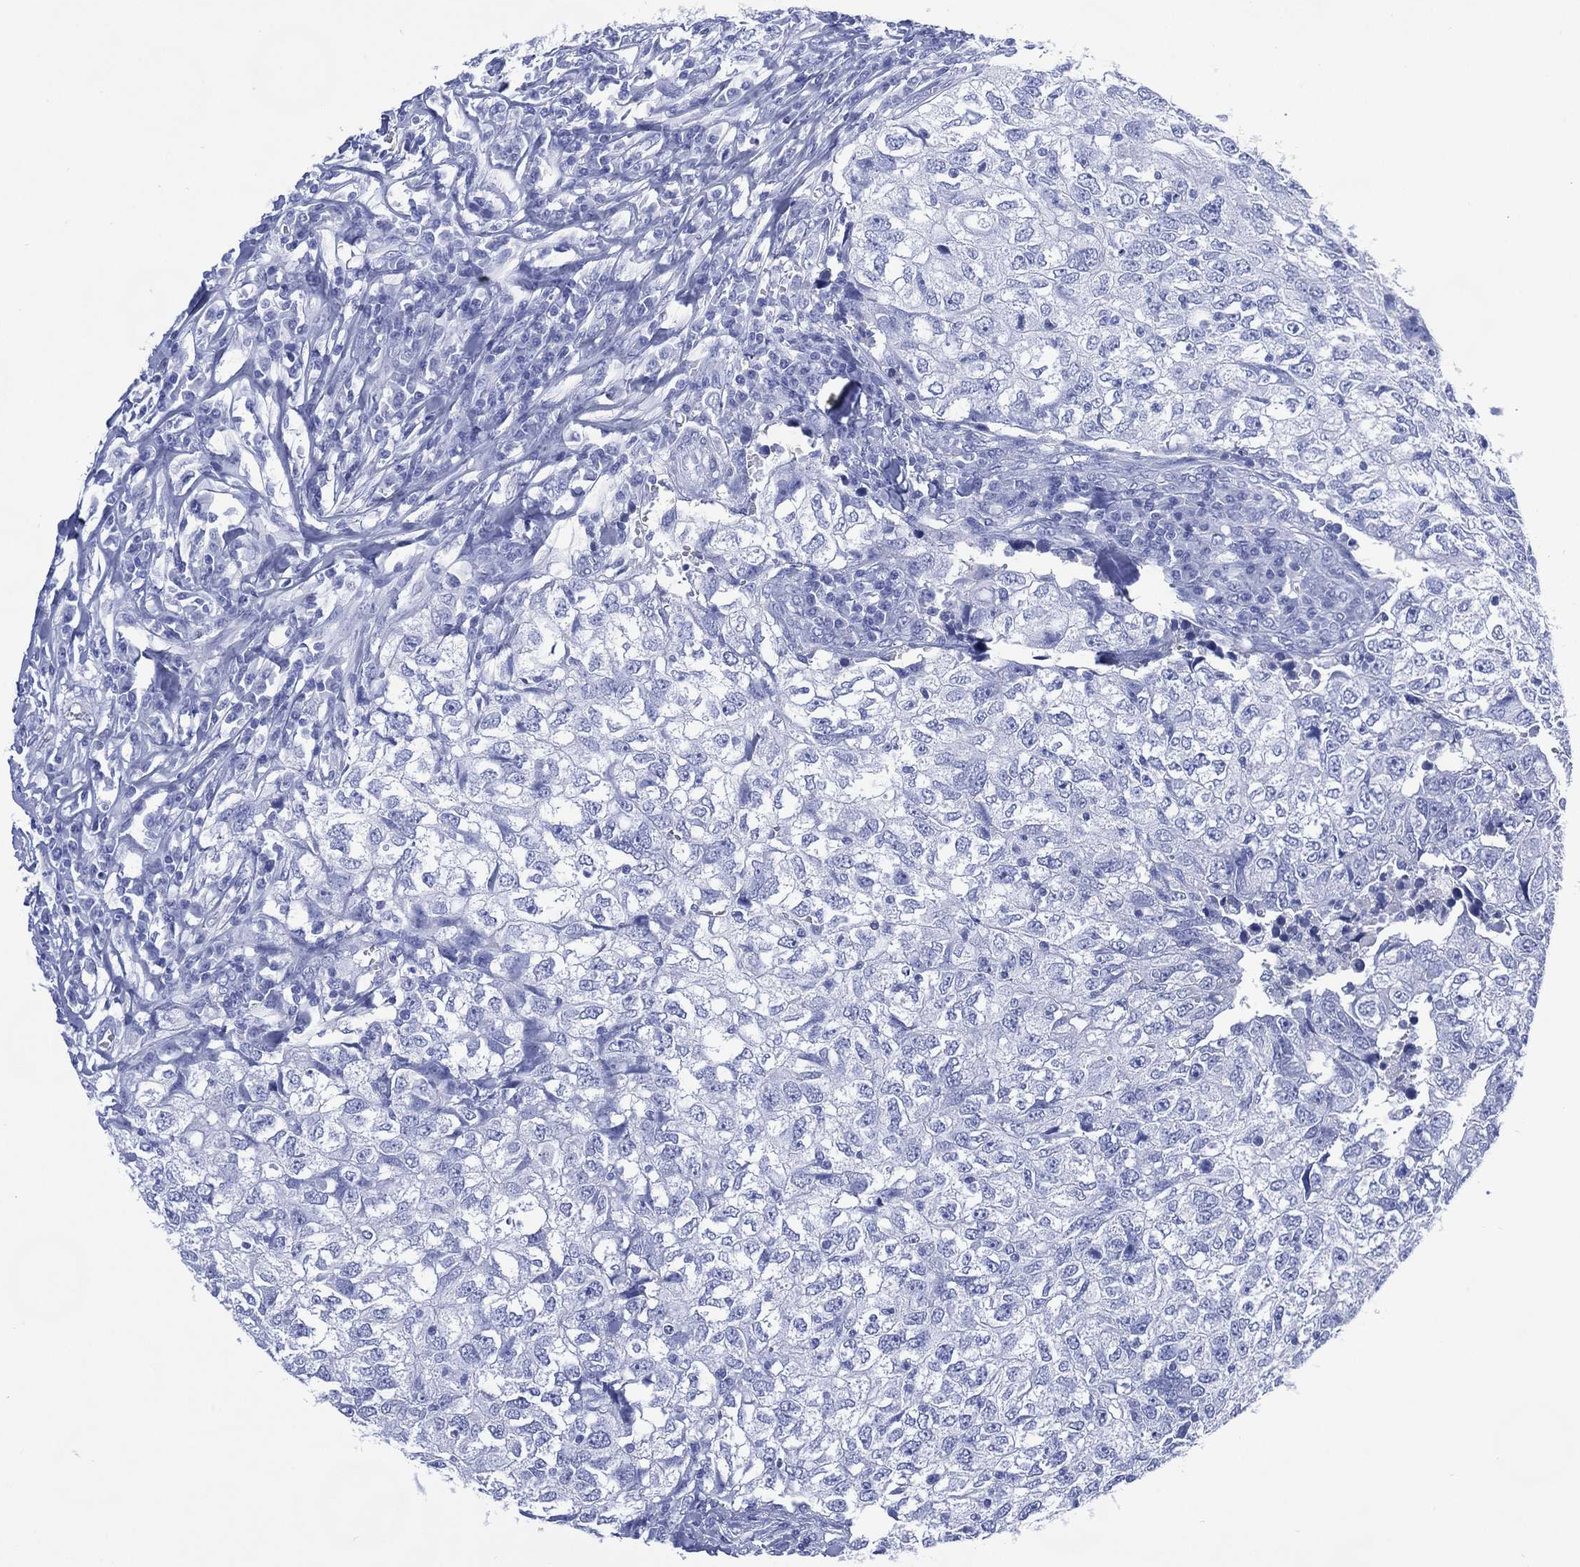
{"staining": {"intensity": "negative", "quantity": "none", "location": "none"}, "tissue": "breast cancer", "cell_type": "Tumor cells", "image_type": "cancer", "snomed": [{"axis": "morphology", "description": "Duct carcinoma"}, {"axis": "topography", "description": "Breast"}], "caption": "Human breast cancer (intraductal carcinoma) stained for a protein using immunohistochemistry (IHC) shows no staining in tumor cells.", "gene": "SHCBP1L", "patient": {"sex": "female", "age": 30}}